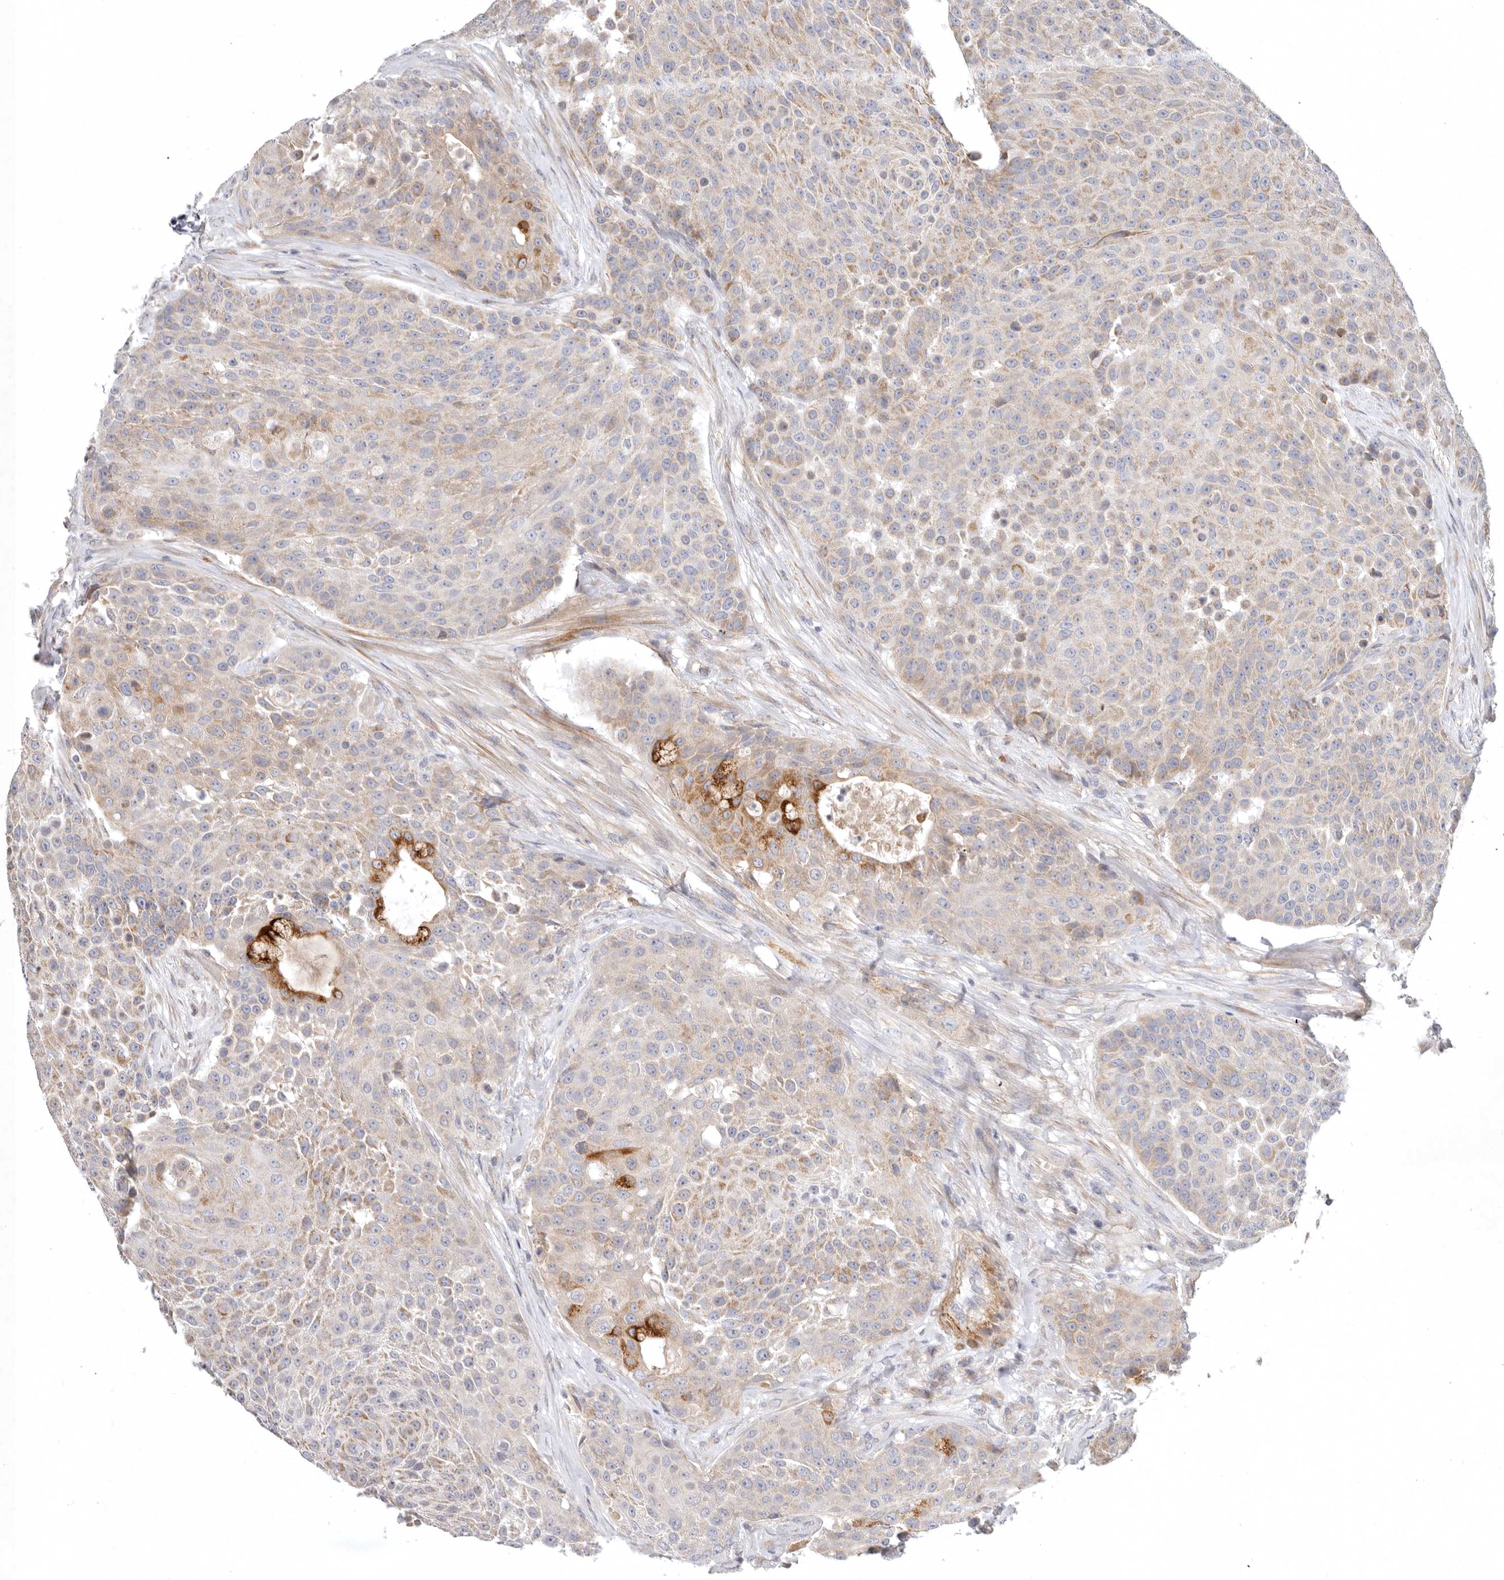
{"staining": {"intensity": "strong", "quantity": "<25%", "location": "cytoplasmic/membranous"}, "tissue": "urothelial cancer", "cell_type": "Tumor cells", "image_type": "cancer", "snomed": [{"axis": "morphology", "description": "Urothelial carcinoma, High grade"}, {"axis": "topography", "description": "Urinary bladder"}], "caption": "A brown stain shows strong cytoplasmic/membranous positivity of a protein in high-grade urothelial carcinoma tumor cells.", "gene": "TFB2M", "patient": {"sex": "female", "age": 63}}